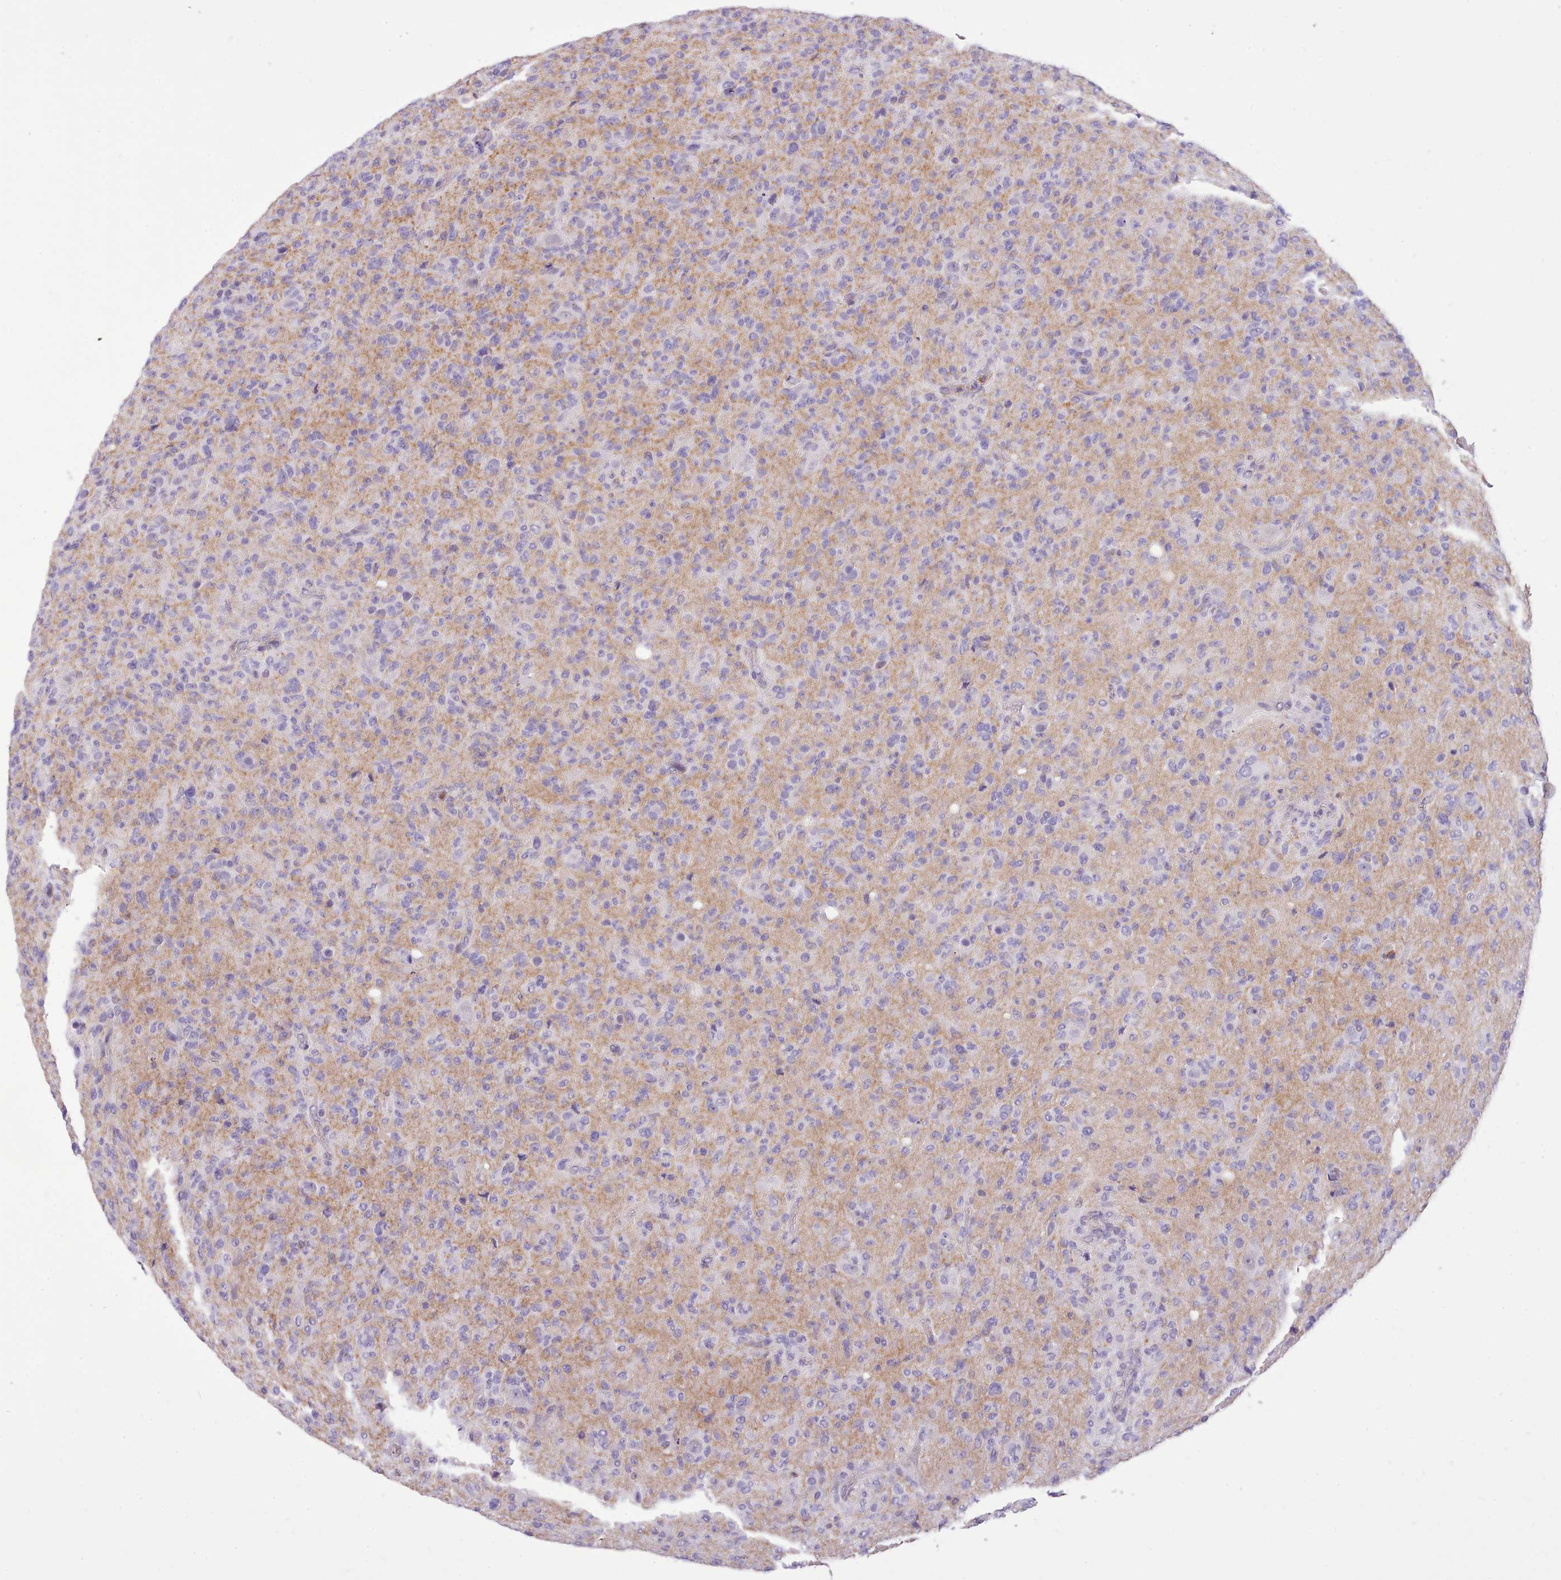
{"staining": {"intensity": "negative", "quantity": "none", "location": "none"}, "tissue": "glioma", "cell_type": "Tumor cells", "image_type": "cancer", "snomed": [{"axis": "morphology", "description": "Glioma, malignant, High grade"}, {"axis": "topography", "description": "Brain"}], "caption": "The photomicrograph exhibits no staining of tumor cells in malignant high-grade glioma. The staining is performed using DAB (3,3'-diaminobenzidine) brown chromogen with nuclei counter-stained in using hematoxylin.", "gene": "CYP2A13", "patient": {"sex": "female", "age": 57}}